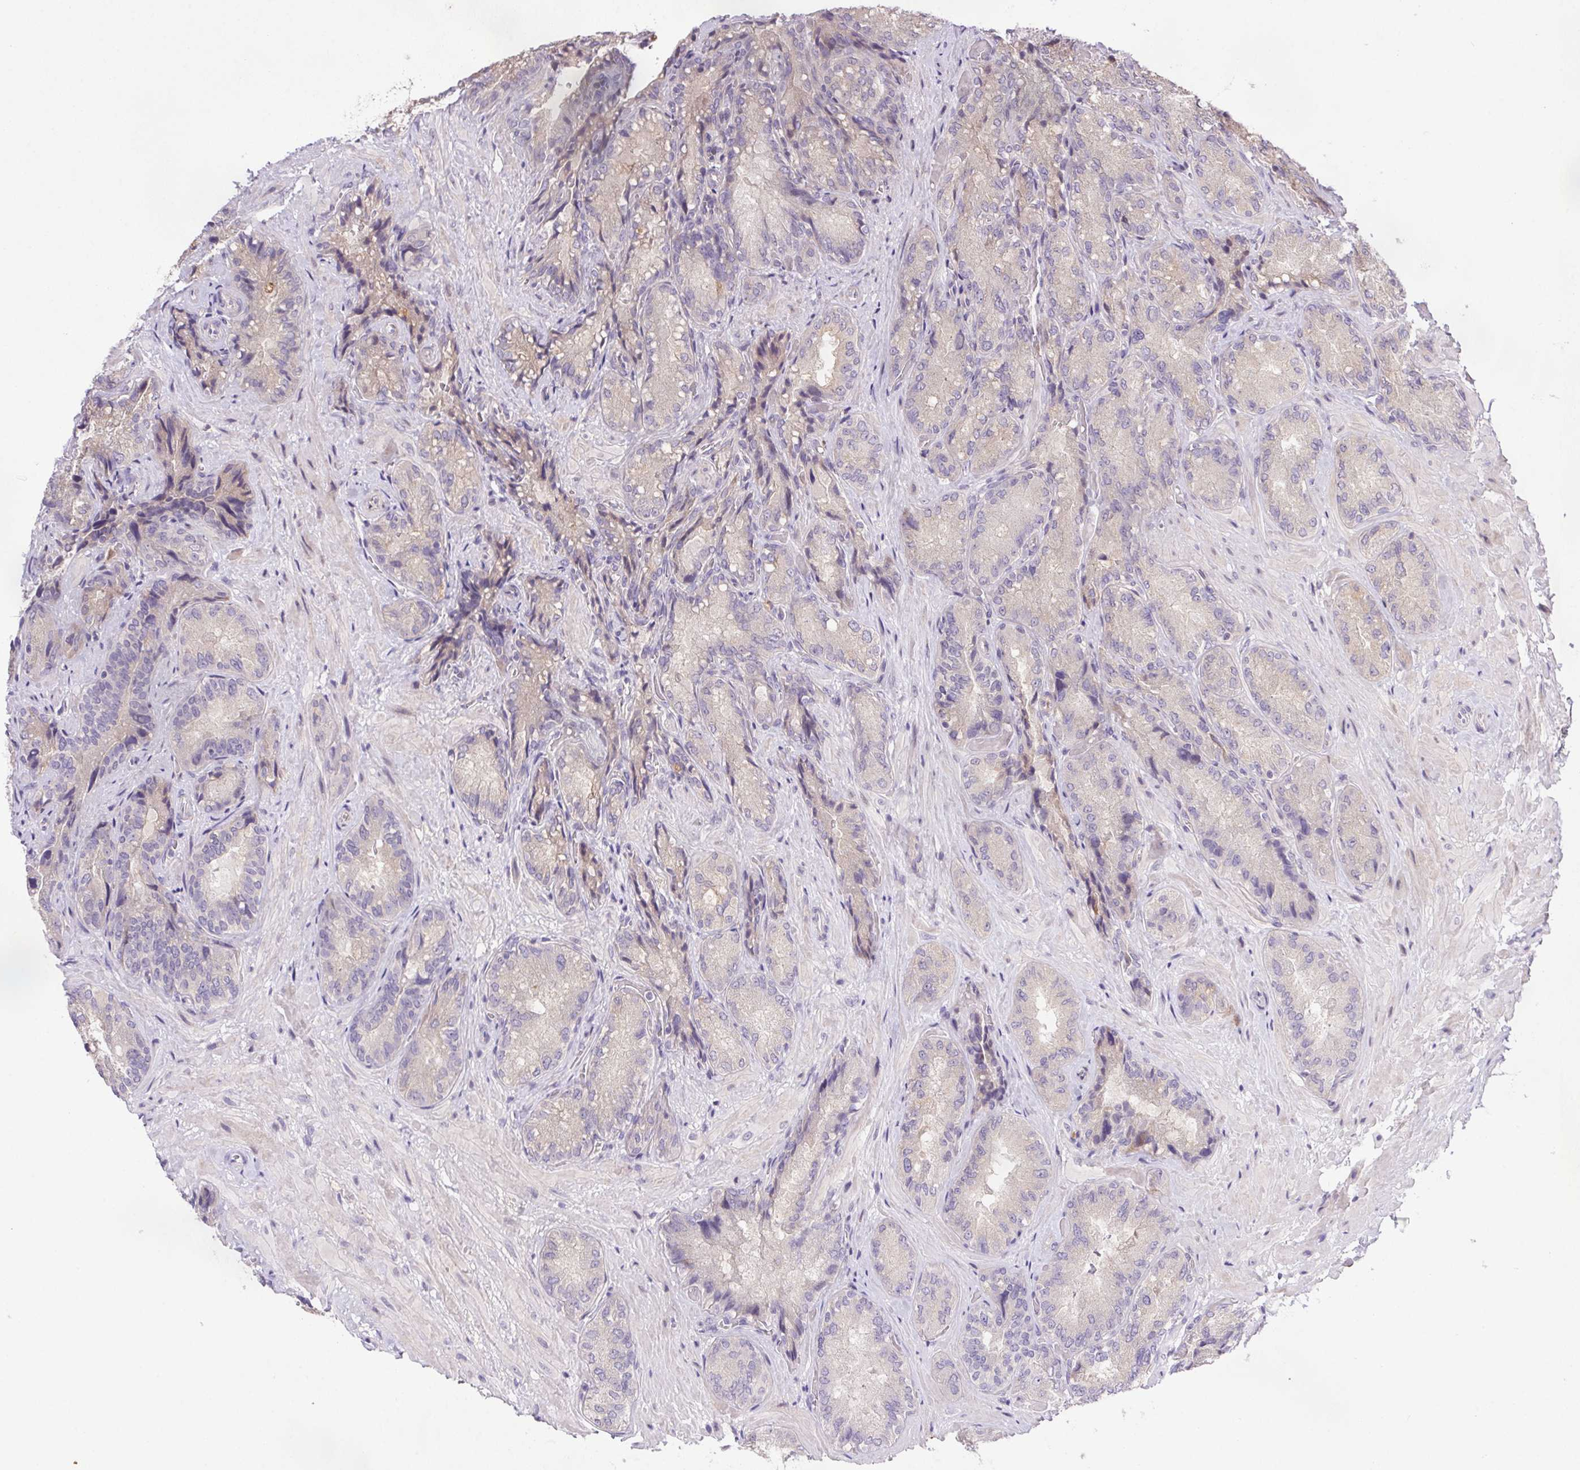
{"staining": {"intensity": "moderate", "quantity": "<25%", "location": "cytoplasmic/membranous"}, "tissue": "seminal vesicle", "cell_type": "Glandular cells", "image_type": "normal", "snomed": [{"axis": "morphology", "description": "Normal tissue, NOS"}, {"axis": "topography", "description": "Seminal veicle"}], "caption": "A micrograph of seminal vesicle stained for a protein exhibits moderate cytoplasmic/membranous brown staining in glandular cells. Nuclei are stained in blue.", "gene": "LRRTM1", "patient": {"sex": "male", "age": 57}}